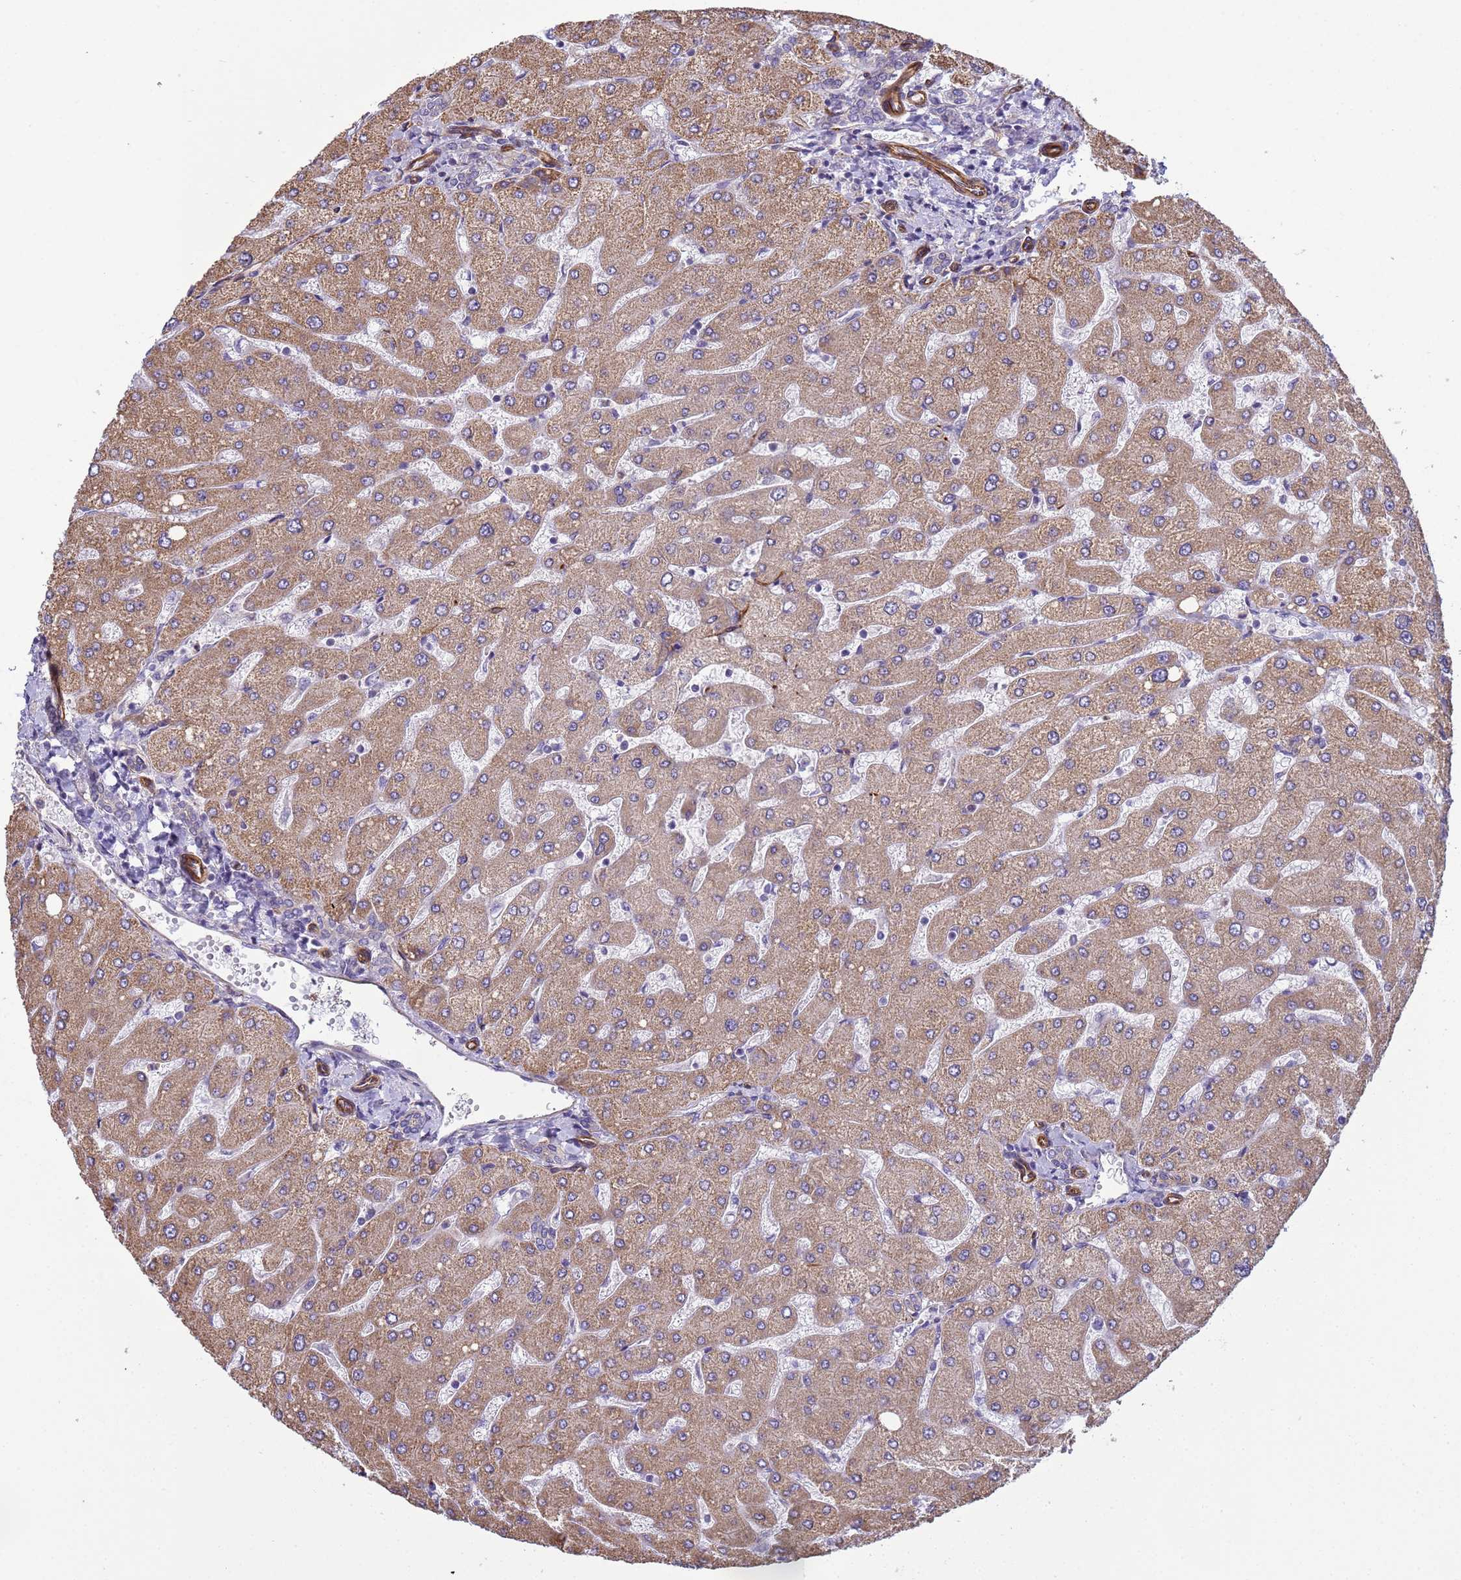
{"staining": {"intensity": "negative", "quantity": "none", "location": "none"}, "tissue": "liver", "cell_type": "Cholangiocytes", "image_type": "normal", "snomed": [{"axis": "morphology", "description": "Normal tissue, NOS"}, {"axis": "topography", "description": "Liver"}], "caption": "Protein analysis of normal liver displays no significant expression in cholangiocytes. Brightfield microscopy of immunohistochemistry stained with DAB (brown) and hematoxylin (blue), captured at high magnification.", "gene": "ITGB4", "patient": {"sex": "male", "age": 55}}